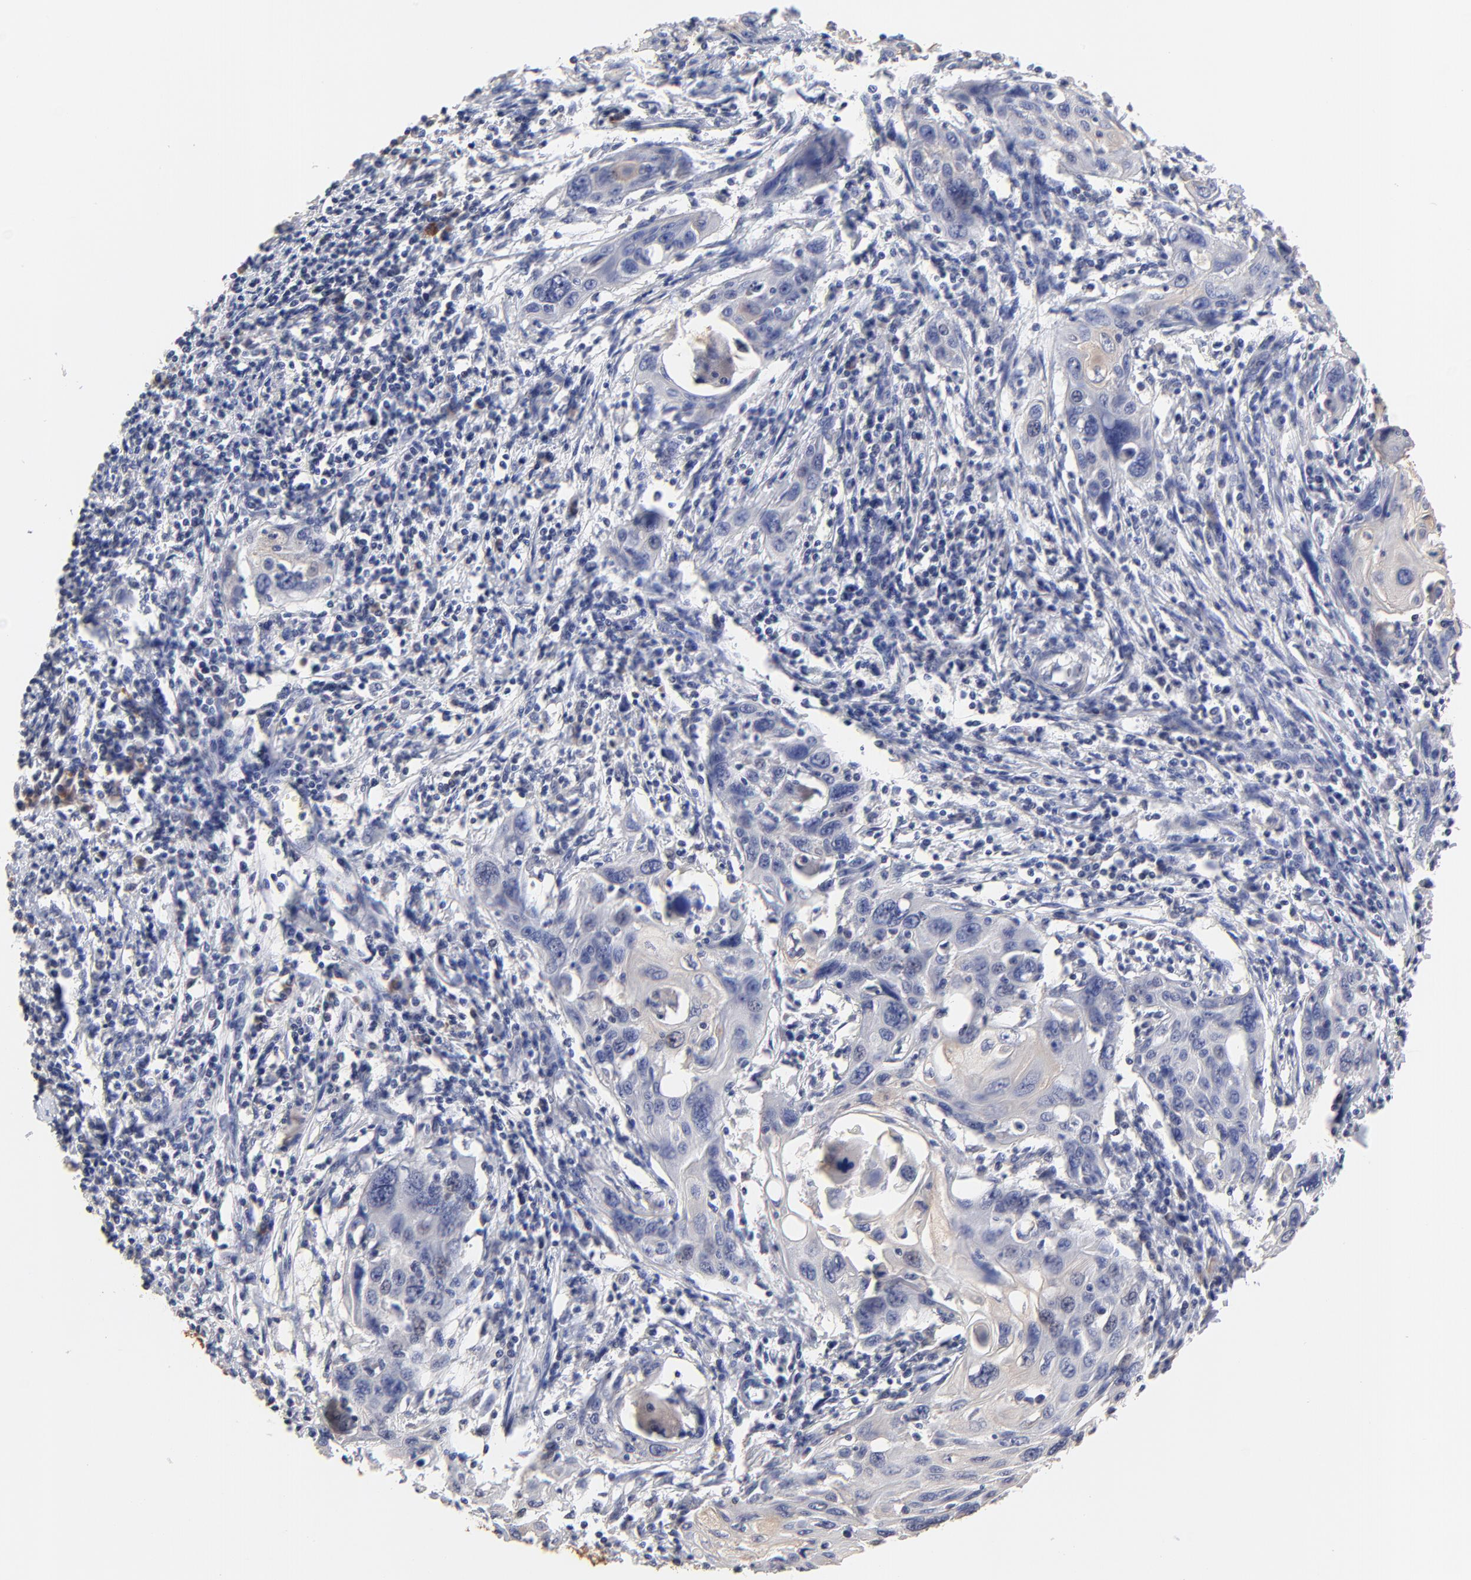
{"staining": {"intensity": "weak", "quantity": "<25%", "location": "cytoplasmic/membranous"}, "tissue": "cervical cancer", "cell_type": "Tumor cells", "image_type": "cancer", "snomed": [{"axis": "morphology", "description": "Squamous cell carcinoma, NOS"}, {"axis": "topography", "description": "Cervix"}], "caption": "The micrograph reveals no staining of tumor cells in cervical cancer.", "gene": "TWNK", "patient": {"sex": "female", "age": 54}}